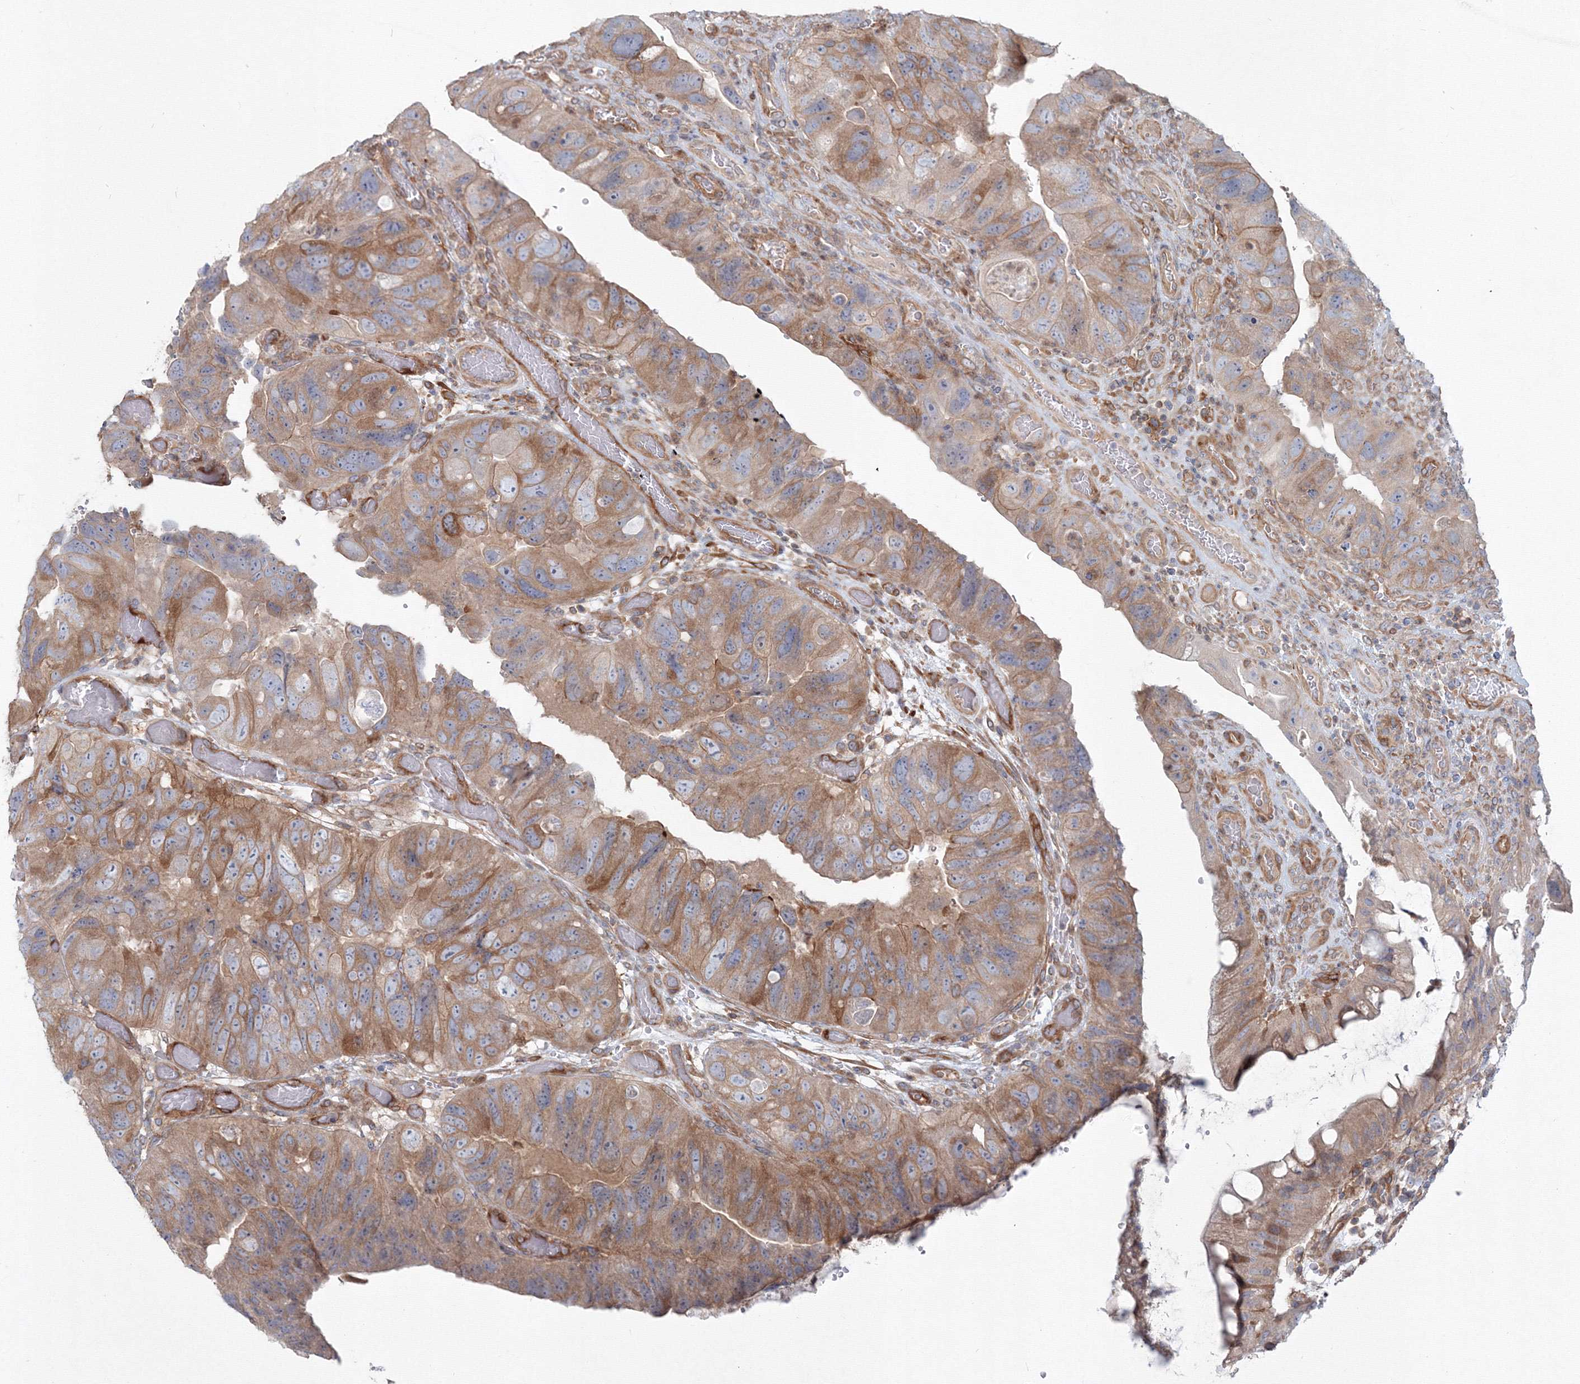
{"staining": {"intensity": "moderate", "quantity": ">75%", "location": "cytoplasmic/membranous"}, "tissue": "colorectal cancer", "cell_type": "Tumor cells", "image_type": "cancer", "snomed": [{"axis": "morphology", "description": "Adenocarcinoma, NOS"}, {"axis": "topography", "description": "Rectum"}], "caption": "IHC histopathology image of adenocarcinoma (colorectal) stained for a protein (brown), which displays medium levels of moderate cytoplasmic/membranous positivity in about >75% of tumor cells.", "gene": "SH3PXD2A", "patient": {"sex": "male", "age": 63}}